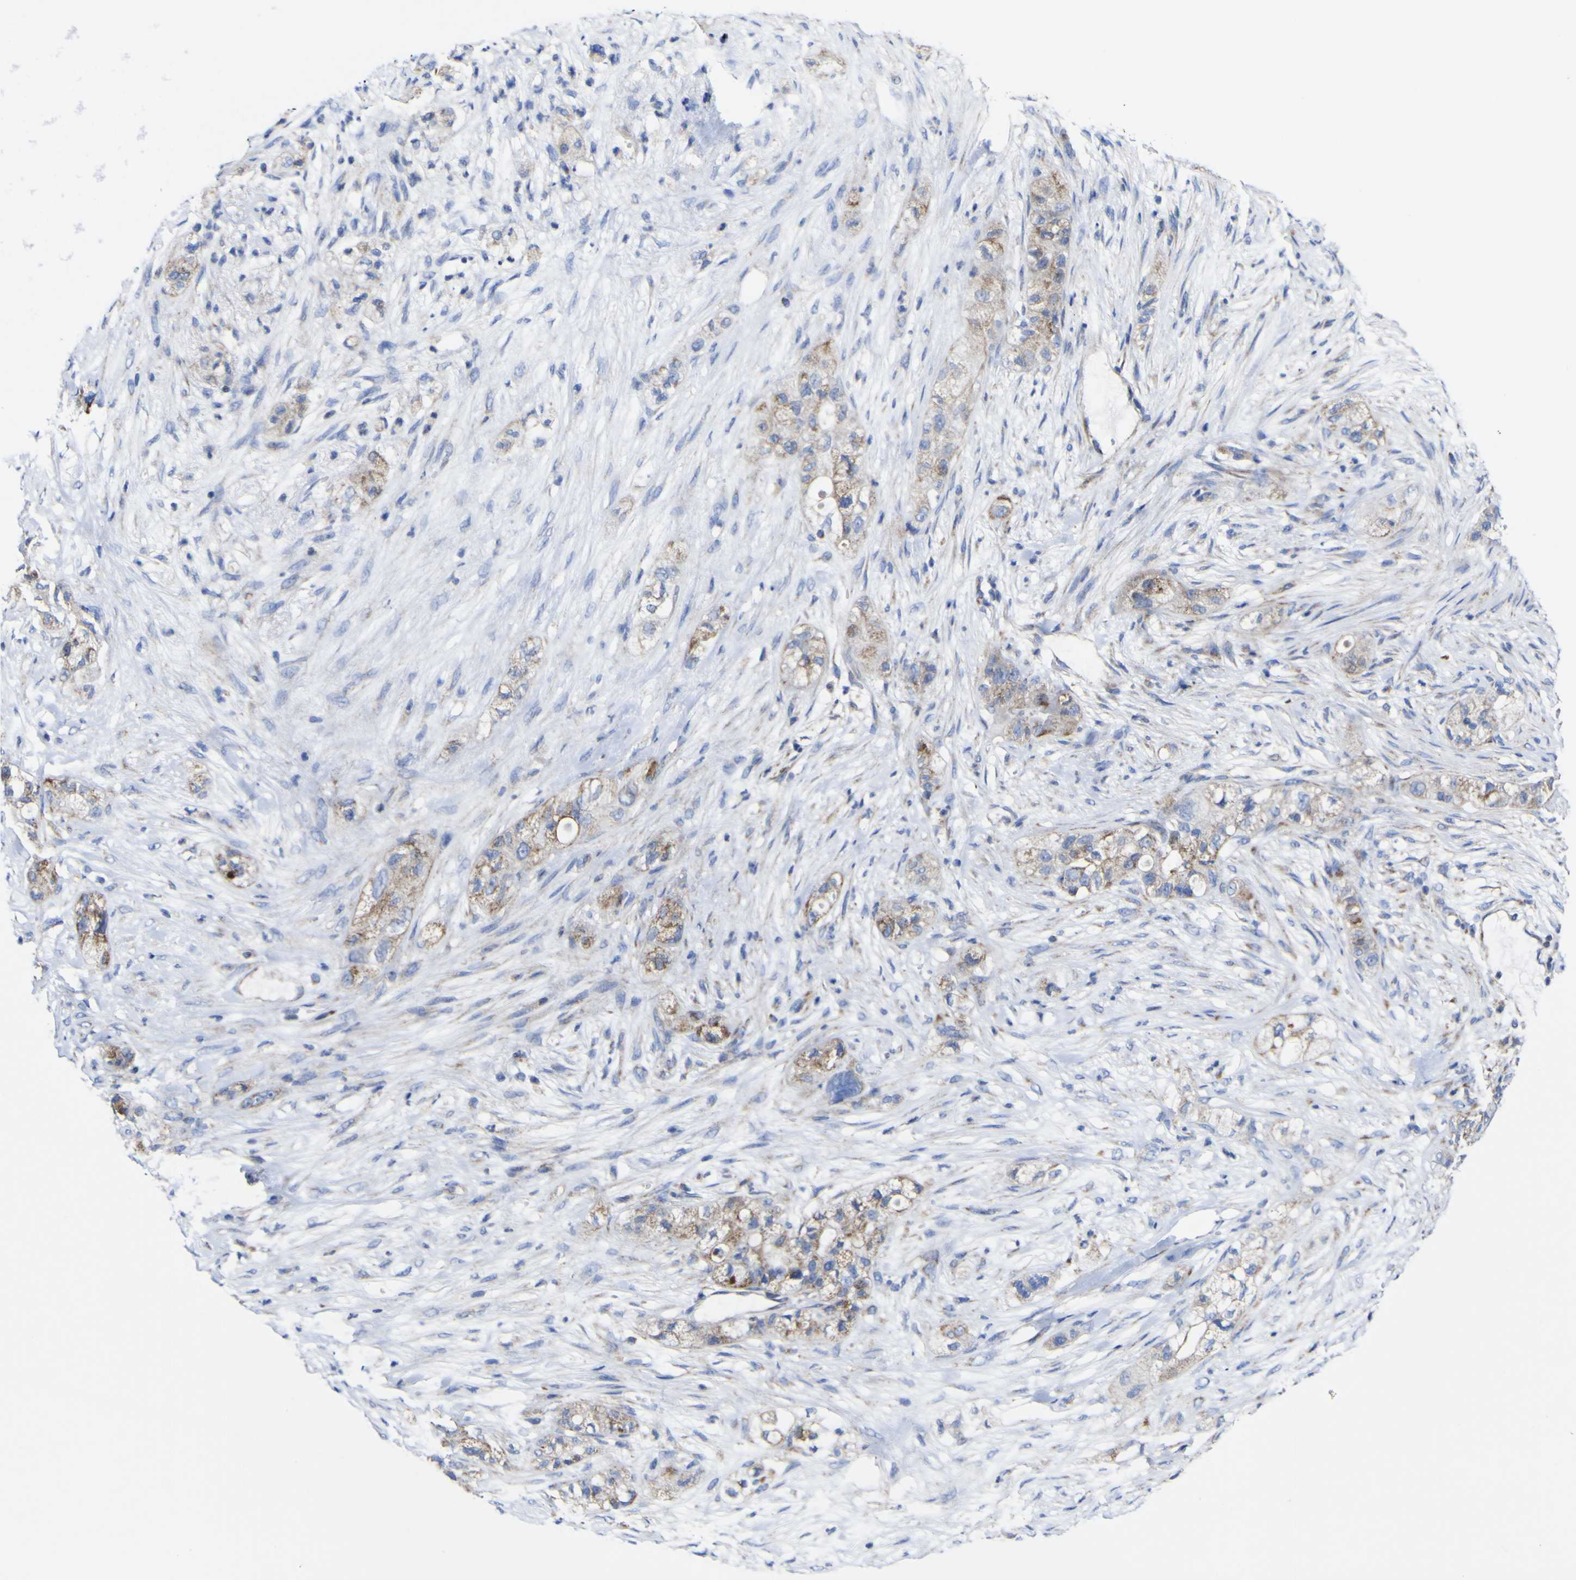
{"staining": {"intensity": "moderate", "quantity": ">75%", "location": "cytoplasmic/membranous"}, "tissue": "pancreatic cancer", "cell_type": "Tumor cells", "image_type": "cancer", "snomed": [{"axis": "morphology", "description": "Adenocarcinoma, NOS"}, {"axis": "topography", "description": "Pancreas"}], "caption": "Immunohistochemistry (IHC) photomicrograph of human pancreatic cancer (adenocarcinoma) stained for a protein (brown), which reveals medium levels of moderate cytoplasmic/membranous expression in about >75% of tumor cells.", "gene": "CCDC90B", "patient": {"sex": "female", "age": 78}}